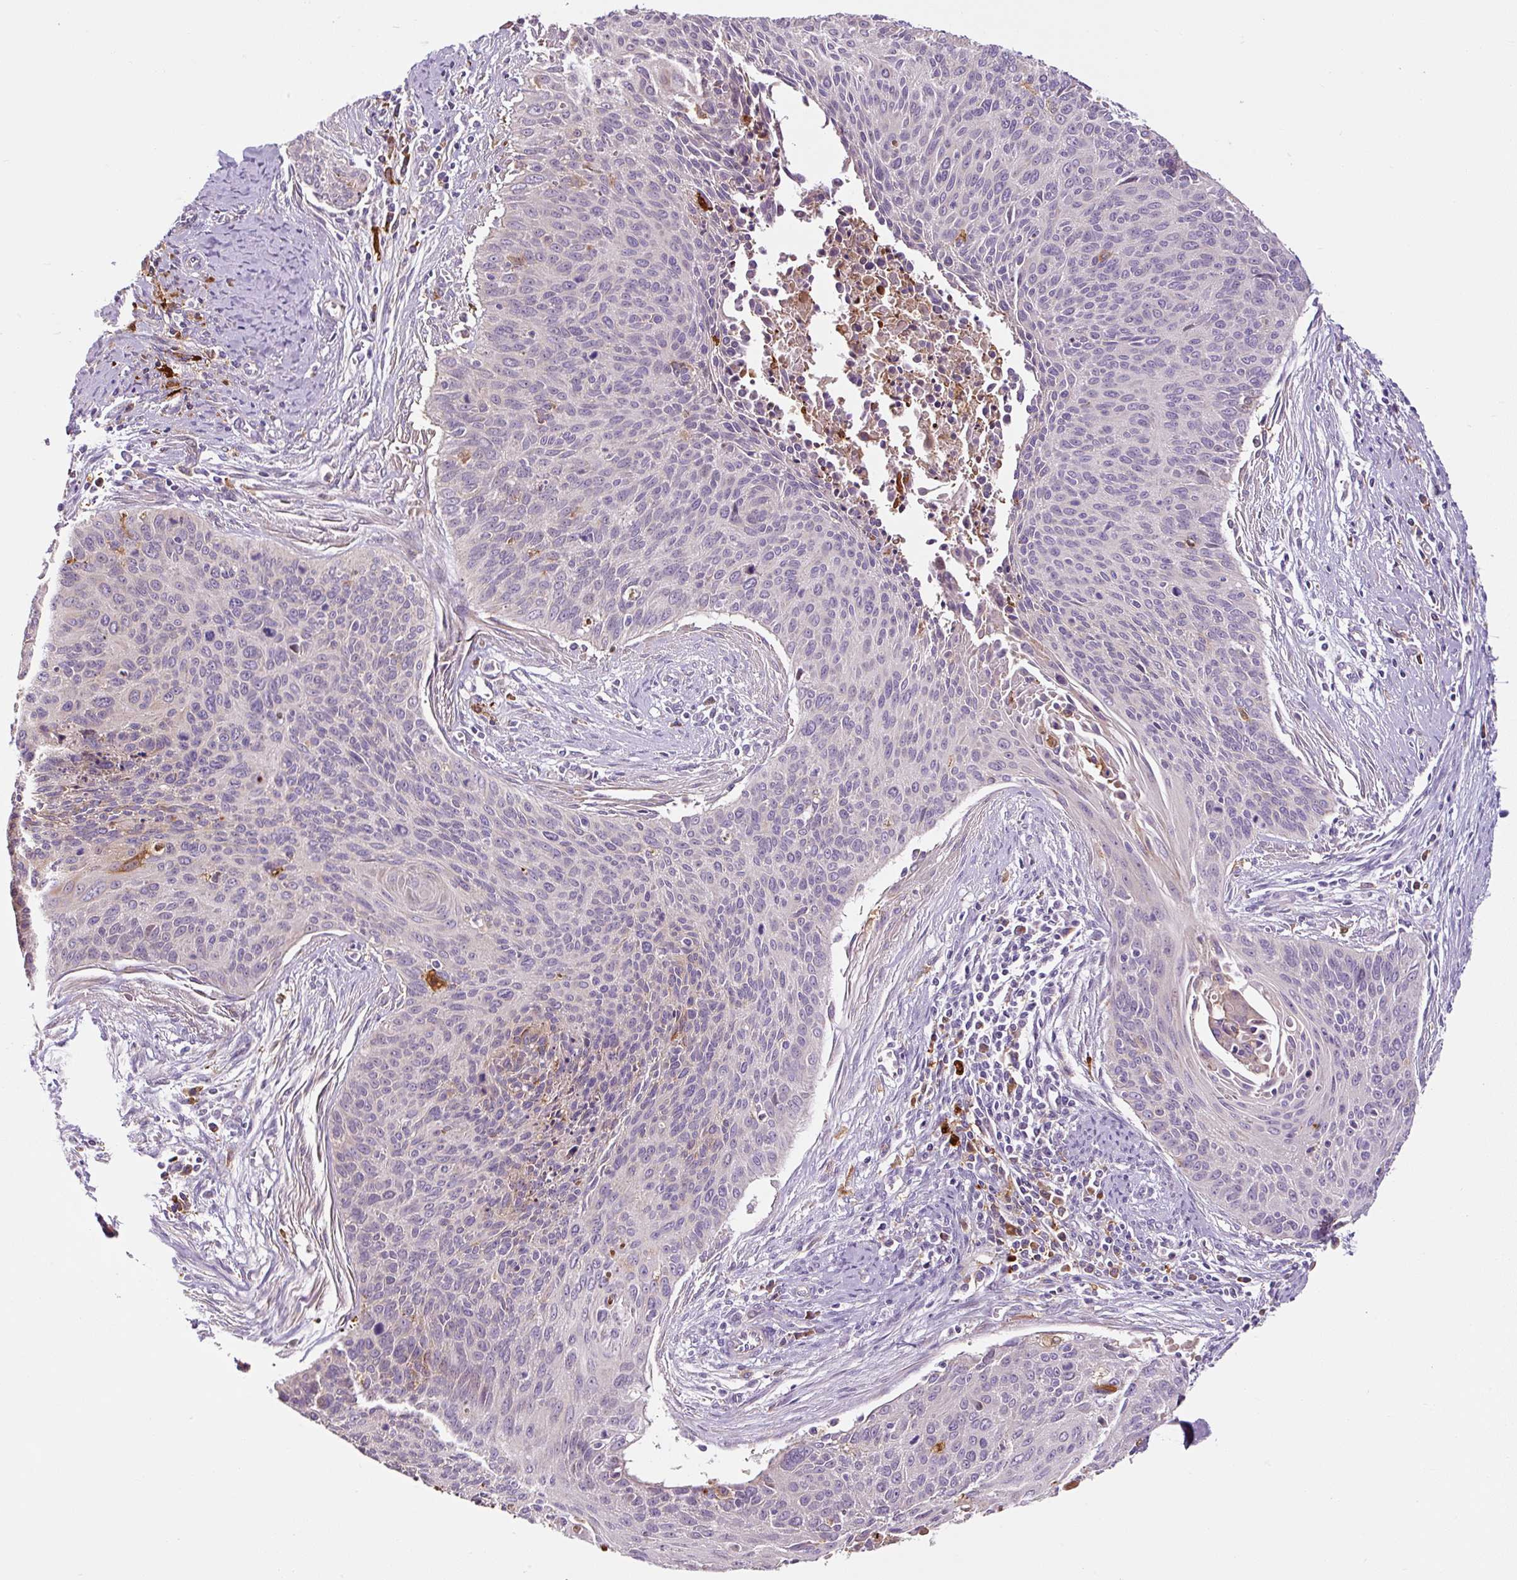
{"staining": {"intensity": "negative", "quantity": "none", "location": "none"}, "tissue": "cervical cancer", "cell_type": "Tumor cells", "image_type": "cancer", "snomed": [{"axis": "morphology", "description": "Squamous cell carcinoma, NOS"}, {"axis": "topography", "description": "Cervix"}], "caption": "Immunohistochemistry of cervical squamous cell carcinoma reveals no positivity in tumor cells.", "gene": "FUT10", "patient": {"sex": "female", "age": 55}}